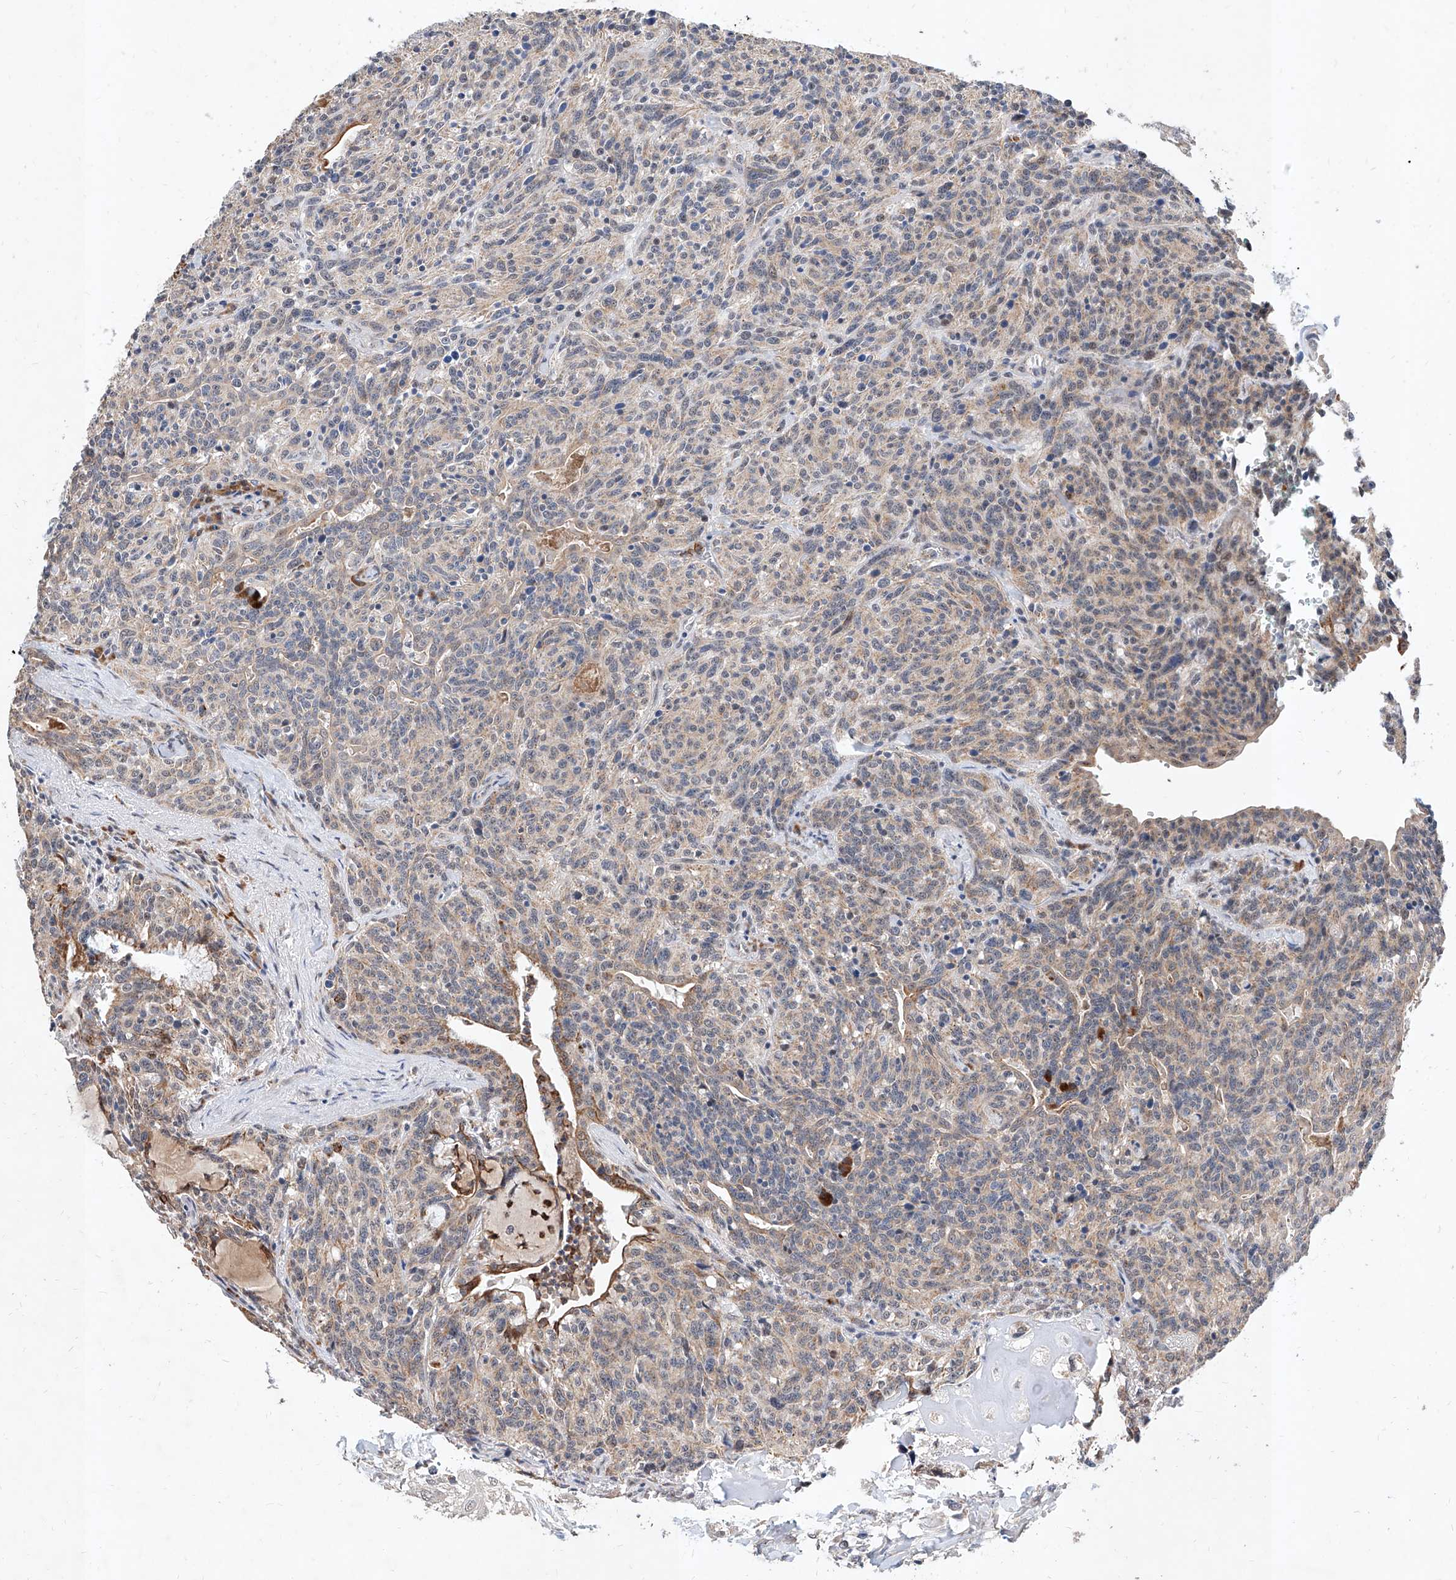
{"staining": {"intensity": "weak", "quantity": "25%-75%", "location": "cytoplasmic/membranous"}, "tissue": "carcinoid", "cell_type": "Tumor cells", "image_type": "cancer", "snomed": [{"axis": "morphology", "description": "Carcinoid, malignant, NOS"}, {"axis": "topography", "description": "Lung"}], "caption": "A brown stain shows weak cytoplasmic/membranous positivity of a protein in carcinoid tumor cells. (brown staining indicates protein expression, while blue staining denotes nuclei).", "gene": "MFSD4B", "patient": {"sex": "female", "age": 46}}